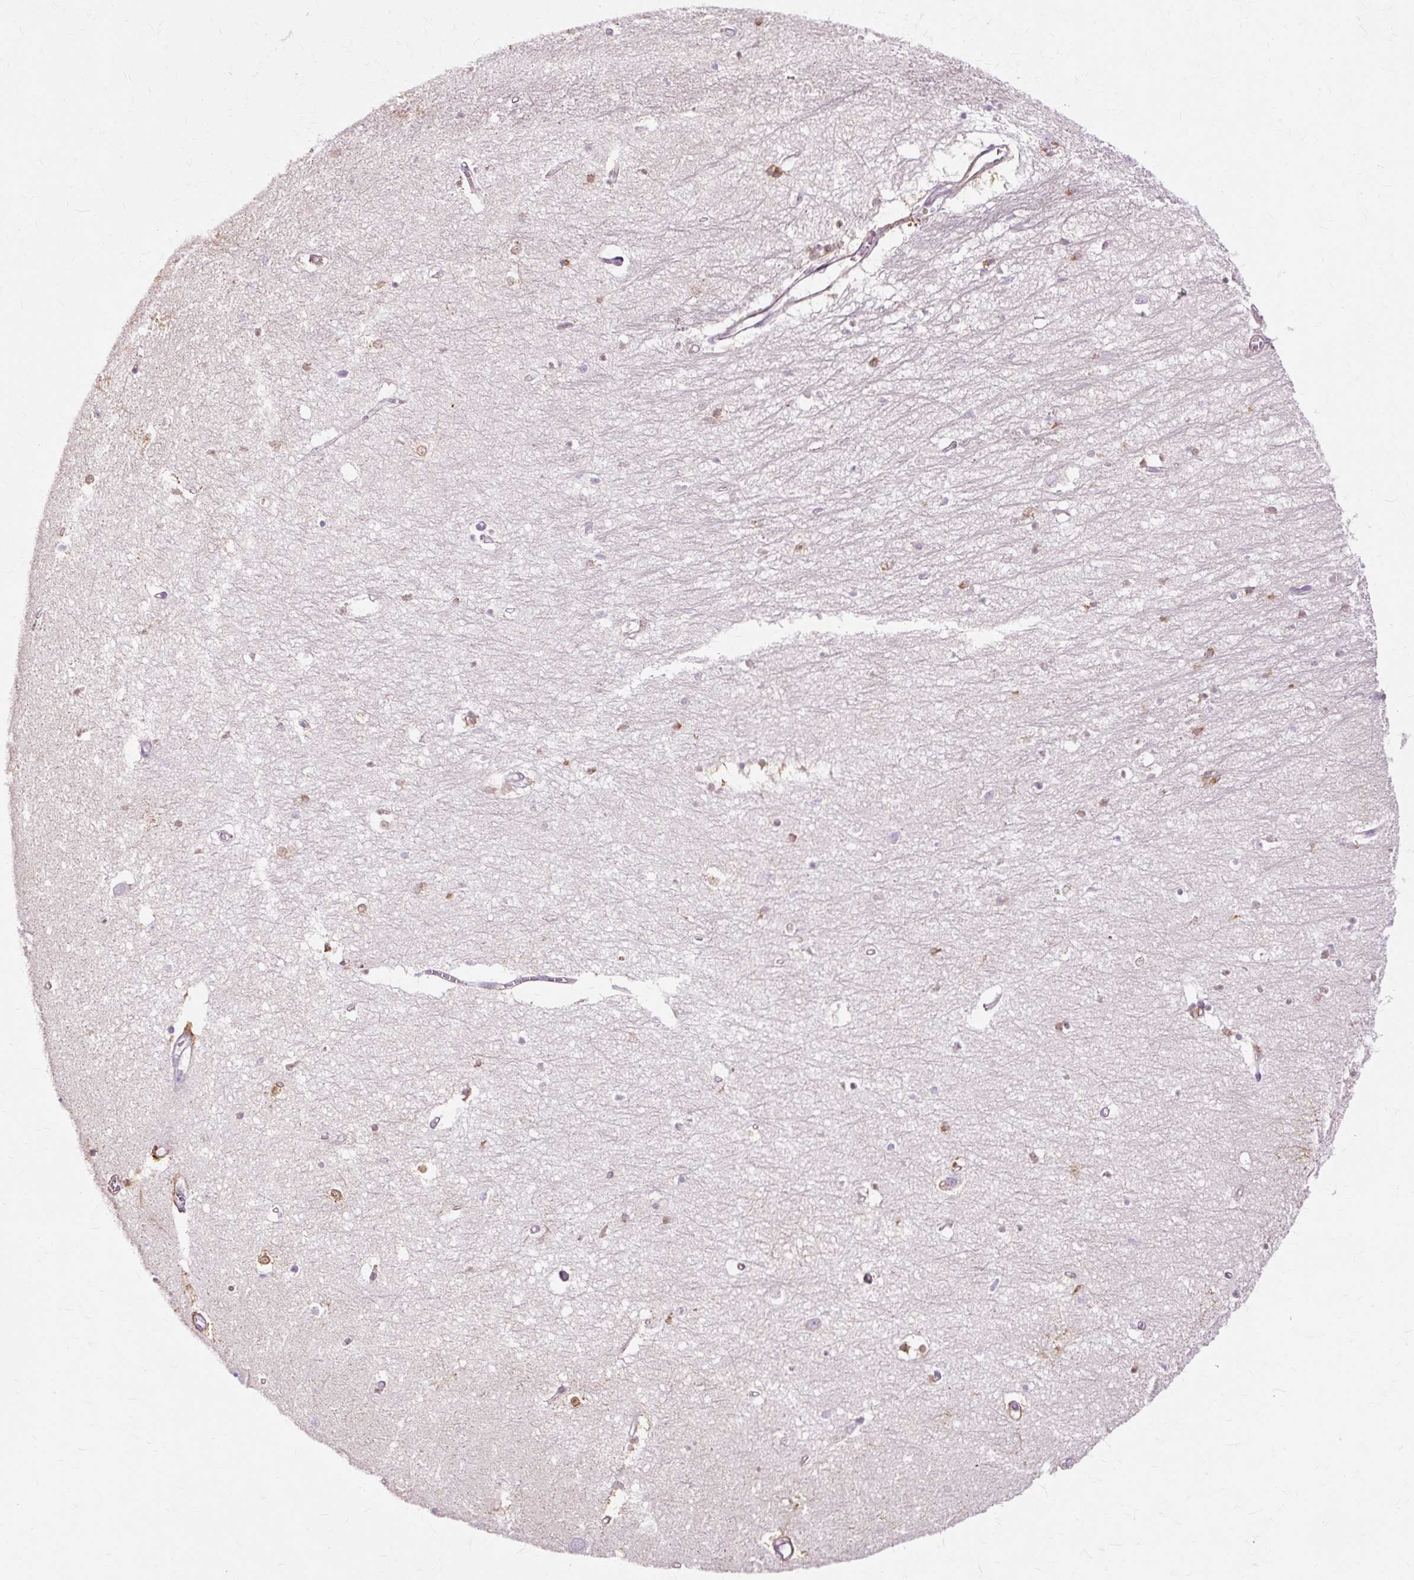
{"staining": {"intensity": "moderate", "quantity": "<25%", "location": "cytoplasmic/membranous"}, "tissue": "hippocampus", "cell_type": "Glial cells", "image_type": "normal", "snomed": [{"axis": "morphology", "description": "Normal tissue, NOS"}, {"axis": "topography", "description": "Hippocampus"}], "caption": "Protein analysis of unremarkable hippocampus shows moderate cytoplasmic/membranous staining in approximately <25% of glial cells.", "gene": "DCTN4", "patient": {"sex": "female", "age": 64}}